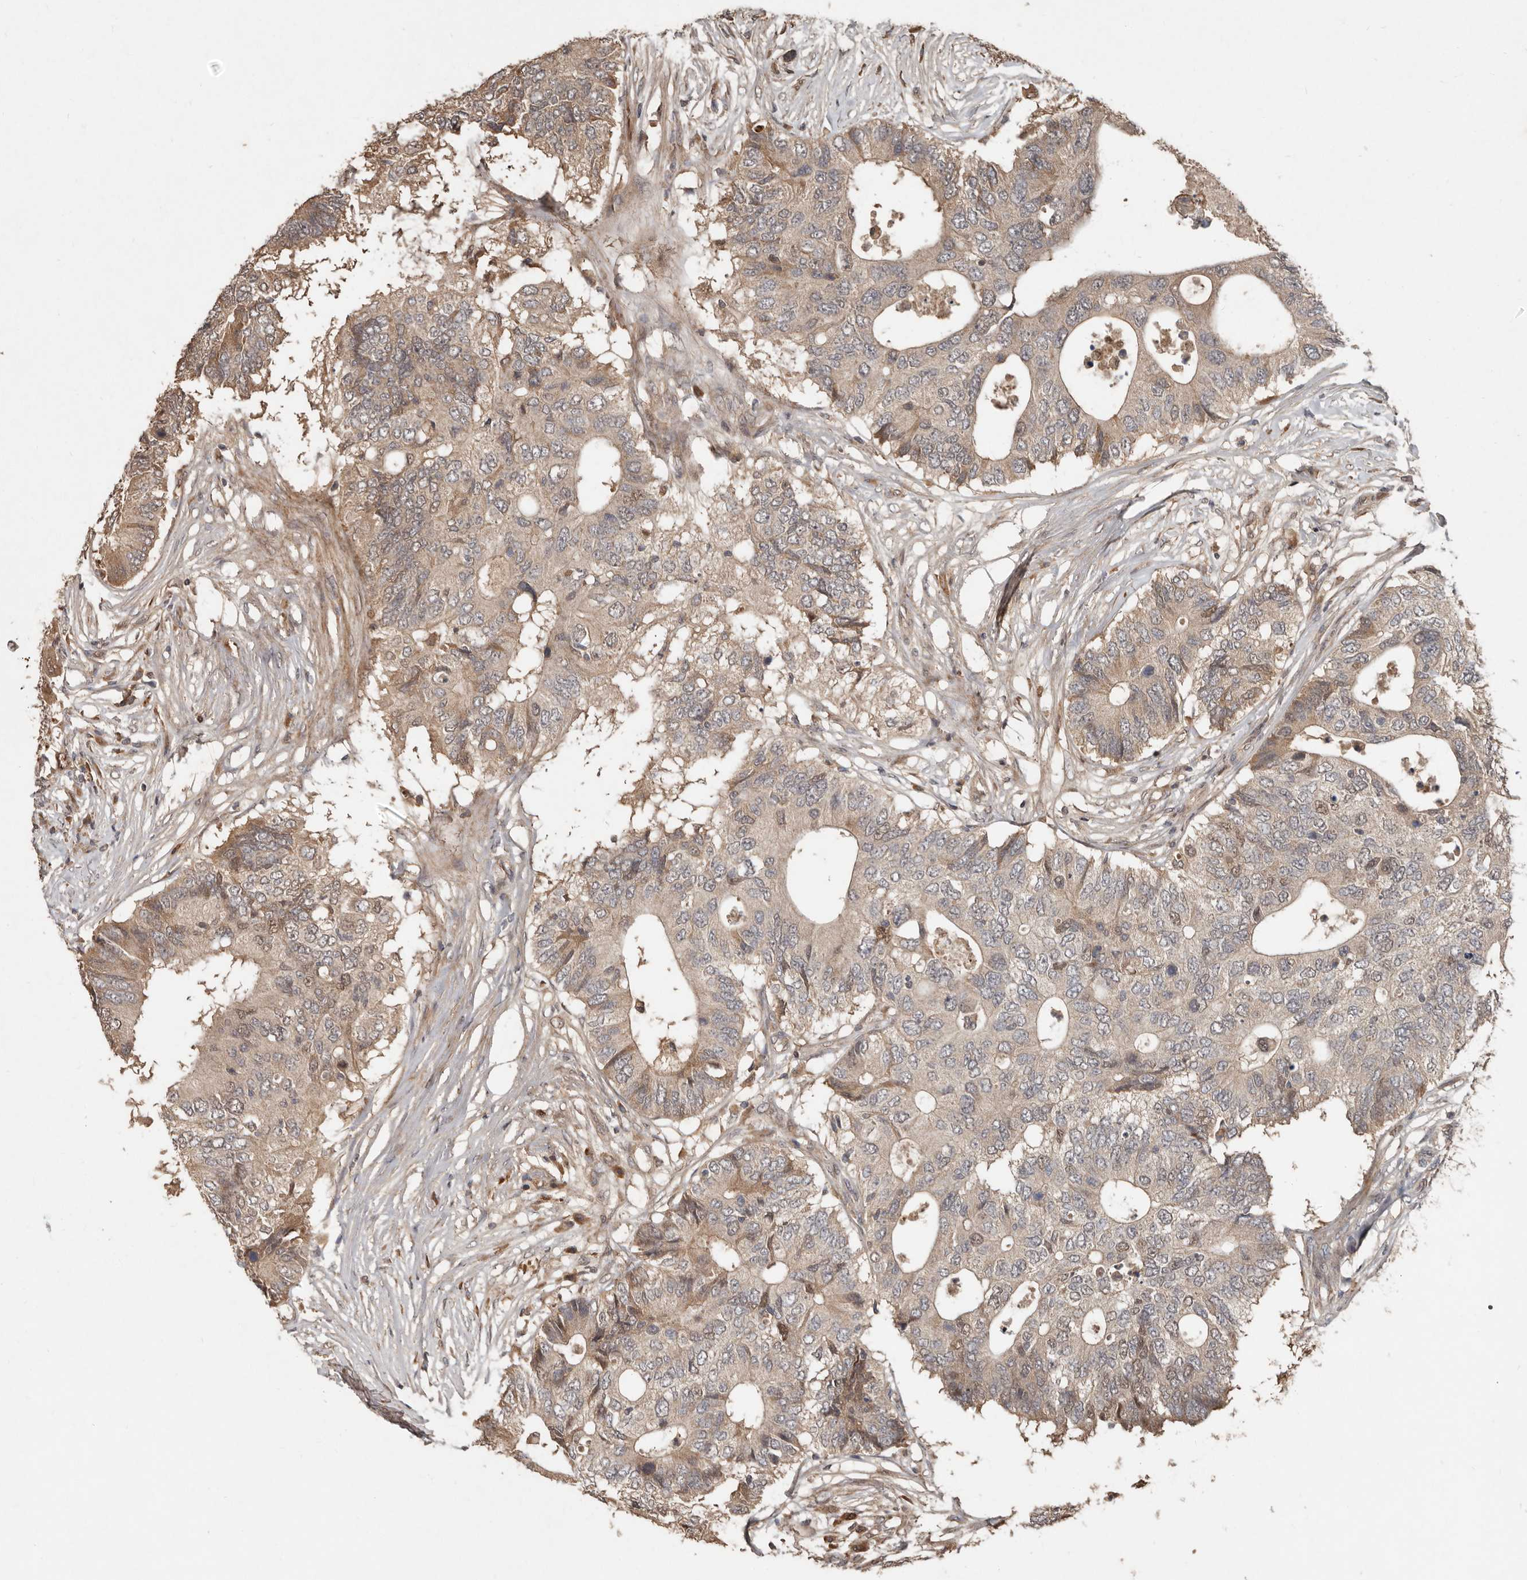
{"staining": {"intensity": "weak", "quantity": "25%-75%", "location": "cytoplasmic/membranous,nuclear"}, "tissue": "colorectal cancer", "cell_type": "Tumor cells", "image_type": "cancer", "snomed": [{"axis": "morphology", "description": "Adenocarcinoma, NOS"}, {"axis": "topography", "description": "Colon"}], "caption": "Colorectal cancer (adenocarcinoma) stained for a protein reveals weak cytoplasmic/membranous and nuclear positivity in tumor cells.", "gene": "KIF26B", "patient": {"sex": "male", "age": 71}}